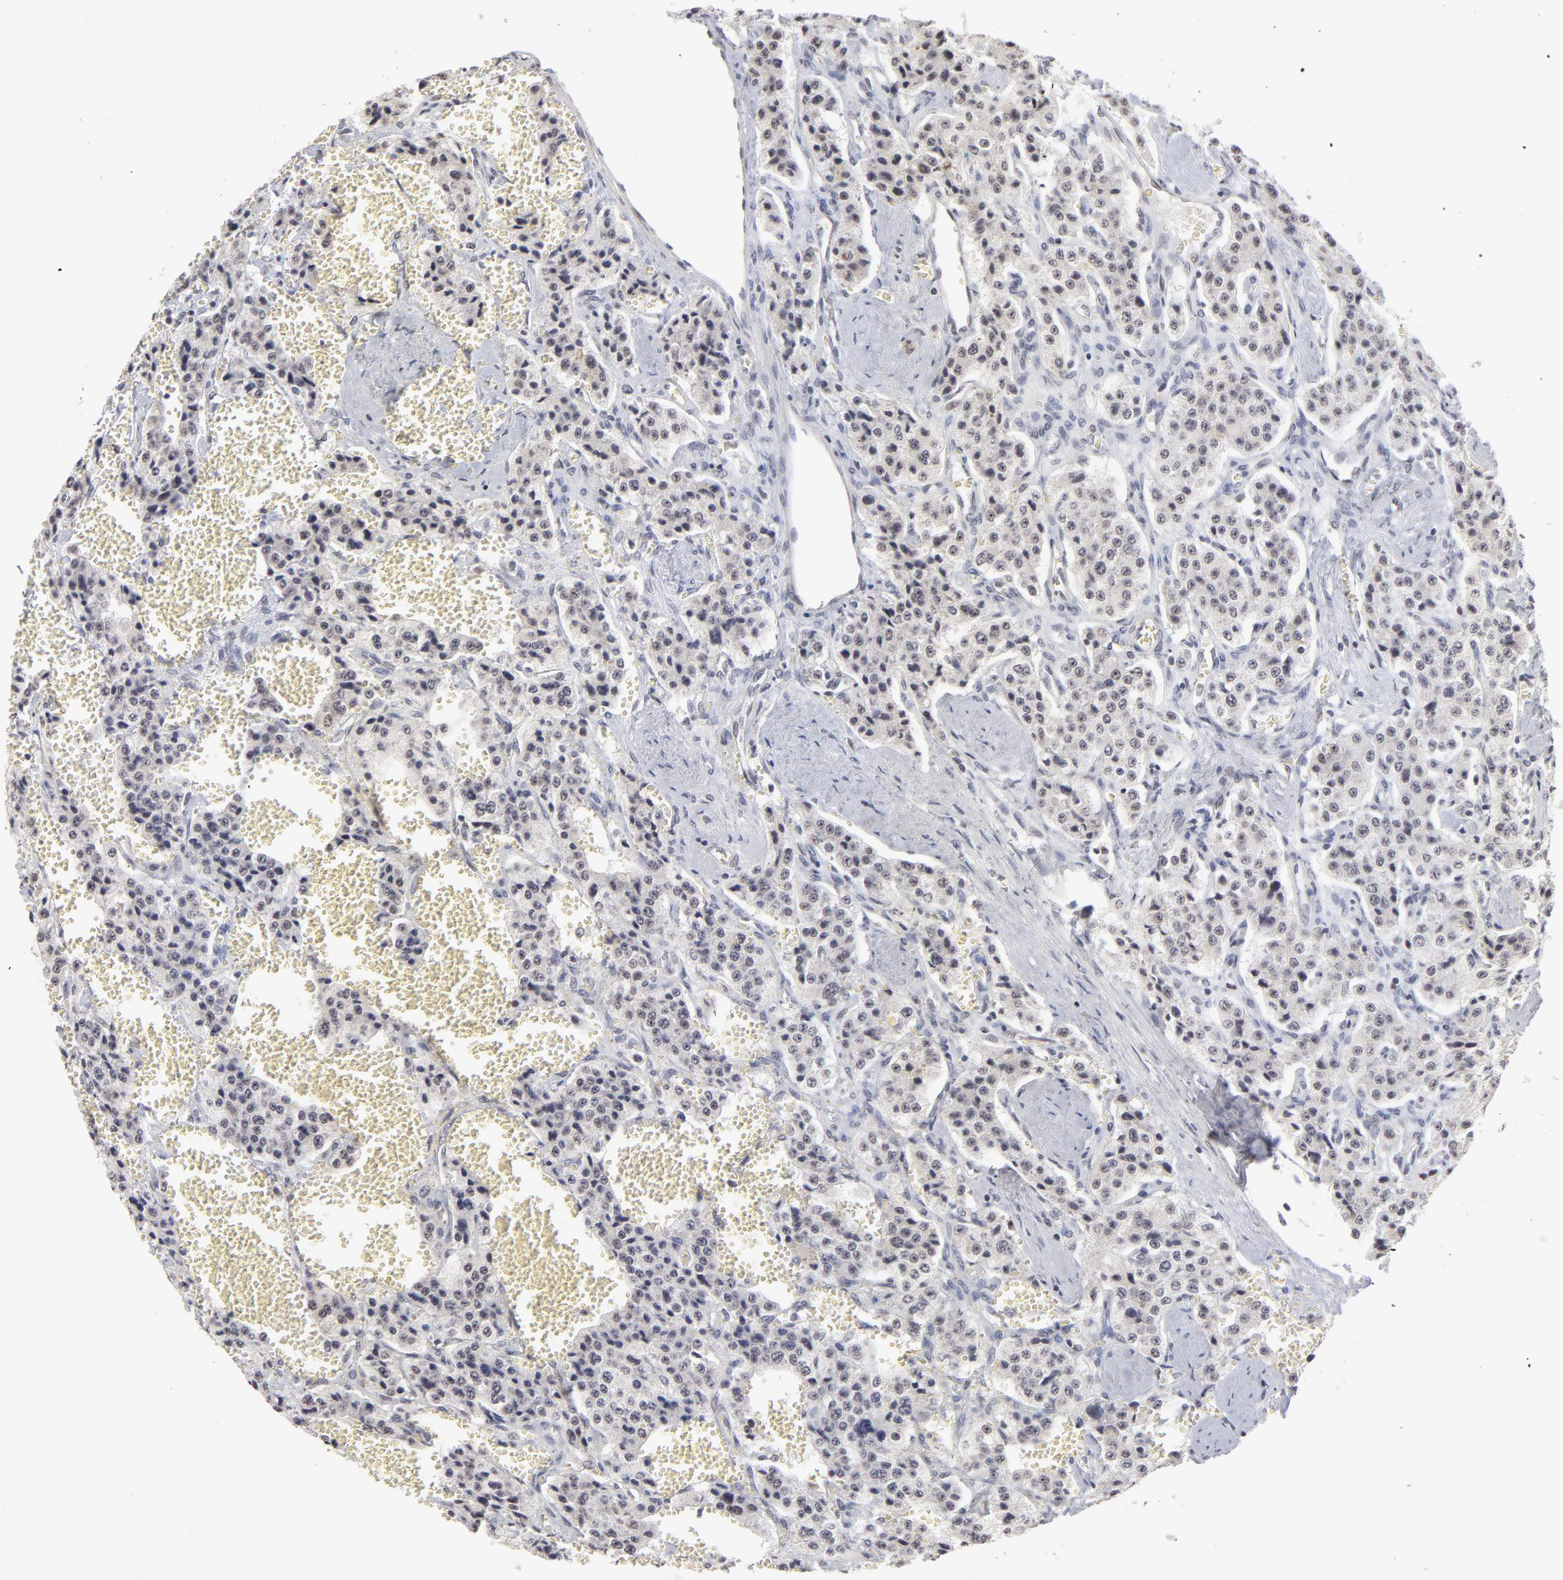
{"staining": {"intensity": "negative", "quantity": "none", "location": "none"}, "tissue": "carcinoid", "cell_type": "Tumor cells", "image_type": "cancer", "snomed": [{"axis": "morphology", "description": "Carcinoid, malignant, NOS"}, {"axis": "topography", "description": "Small intestine"}], "caption": "Immunohistochemical staining of human carcinoid shows no significant positivity in tumor cells.", "gene": "ZNF3", "patient": {"sex": "male", "age": 52}}